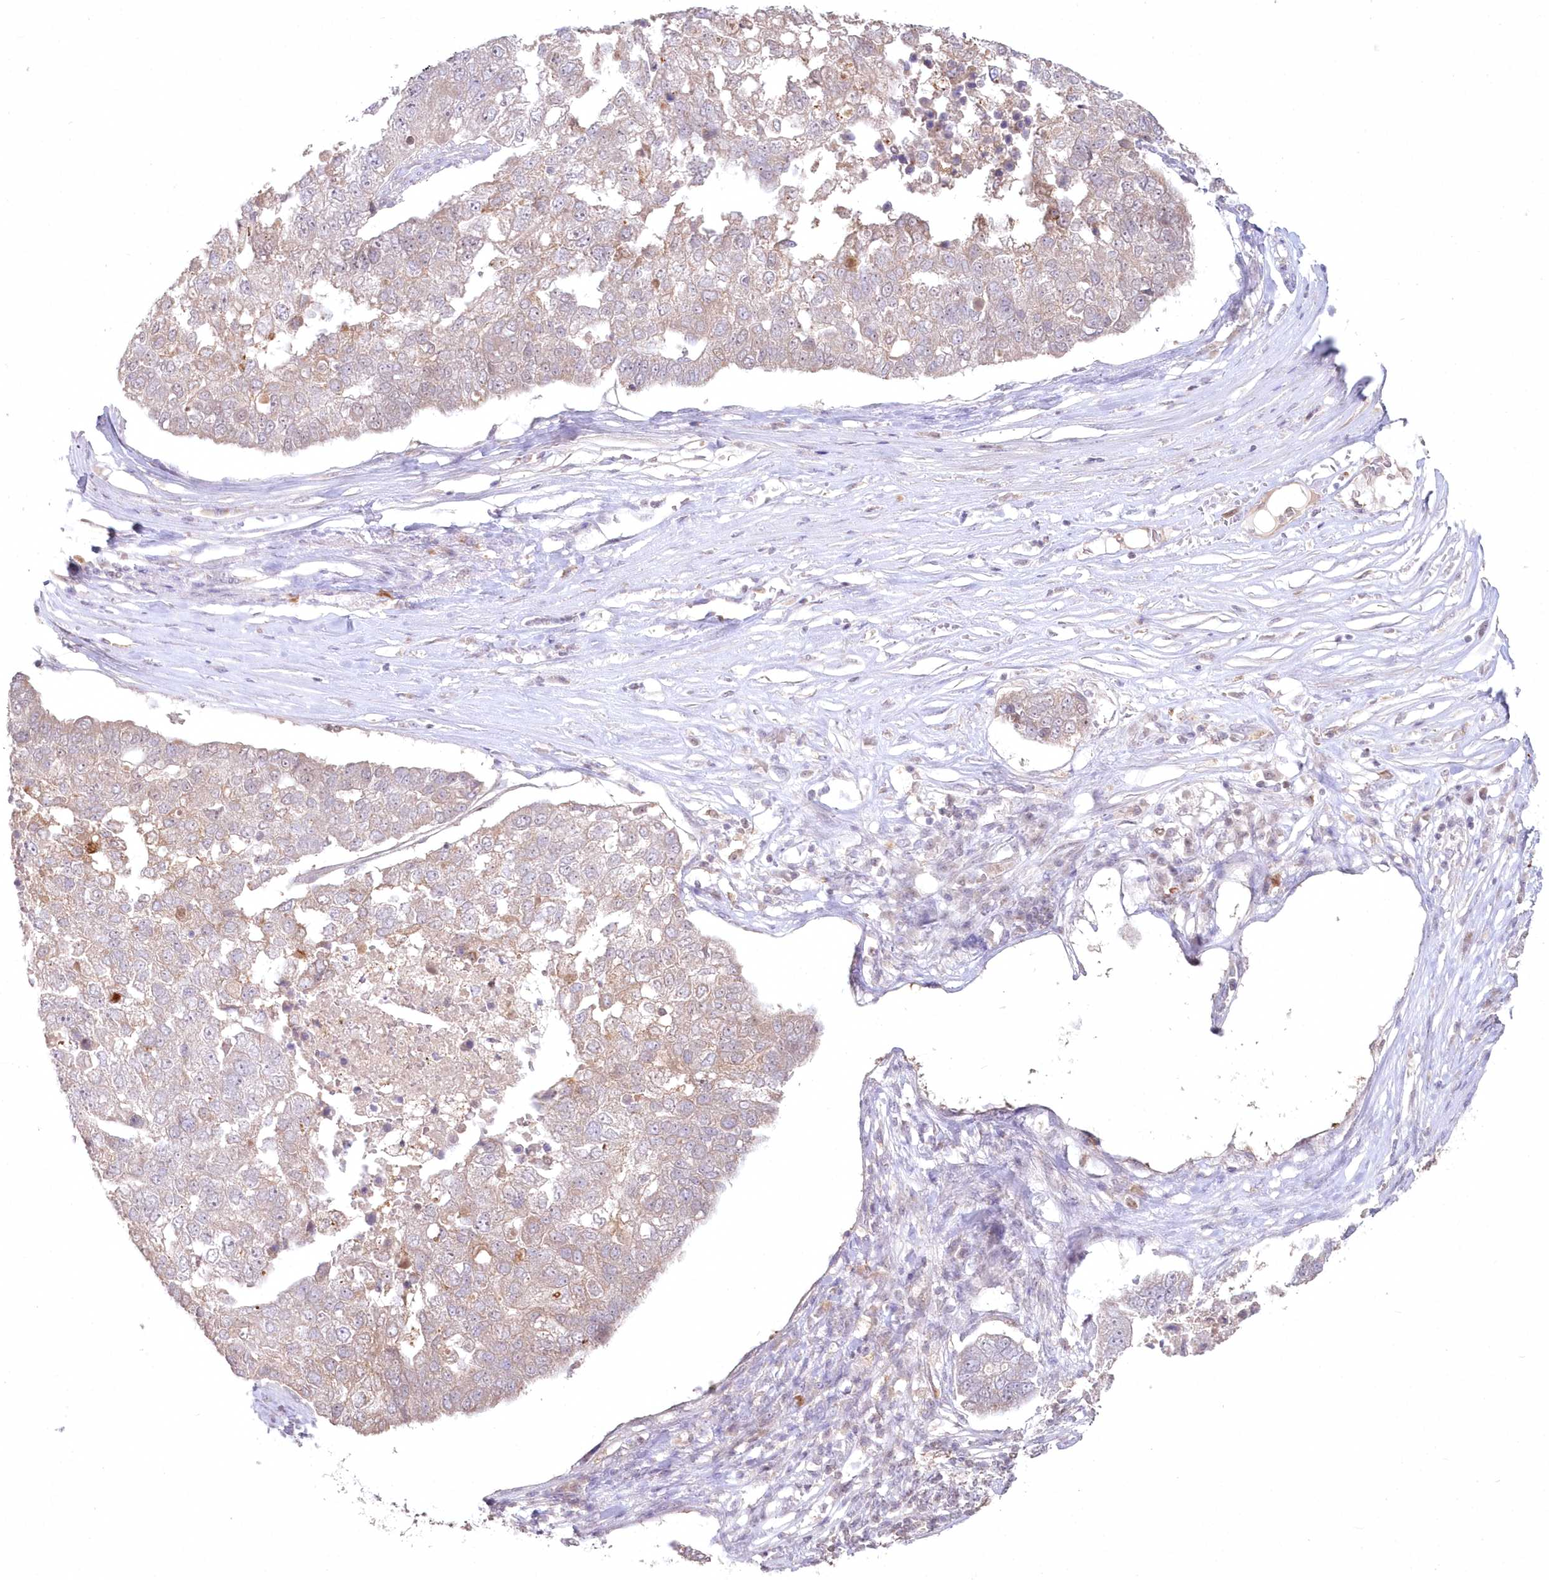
{"staining": {"intensity": "negative", "quantity": "none", "location": "none"}, "tissue": "pancreatic cancer", "cell_type": "Tumor cells", "image_type": "cancer", "snomed": [{"axis": "morphology", "description": "Adenocarcinoma, NOS"}, {"axis": "topography", "description": "Pancreas"}], "caption": "Tumor cells are negative for brown protein staining in pancreatic cancer (adenocarcinoma).", "gene": "ASCC1", "patient": {"sex": "female", "age": 61}}